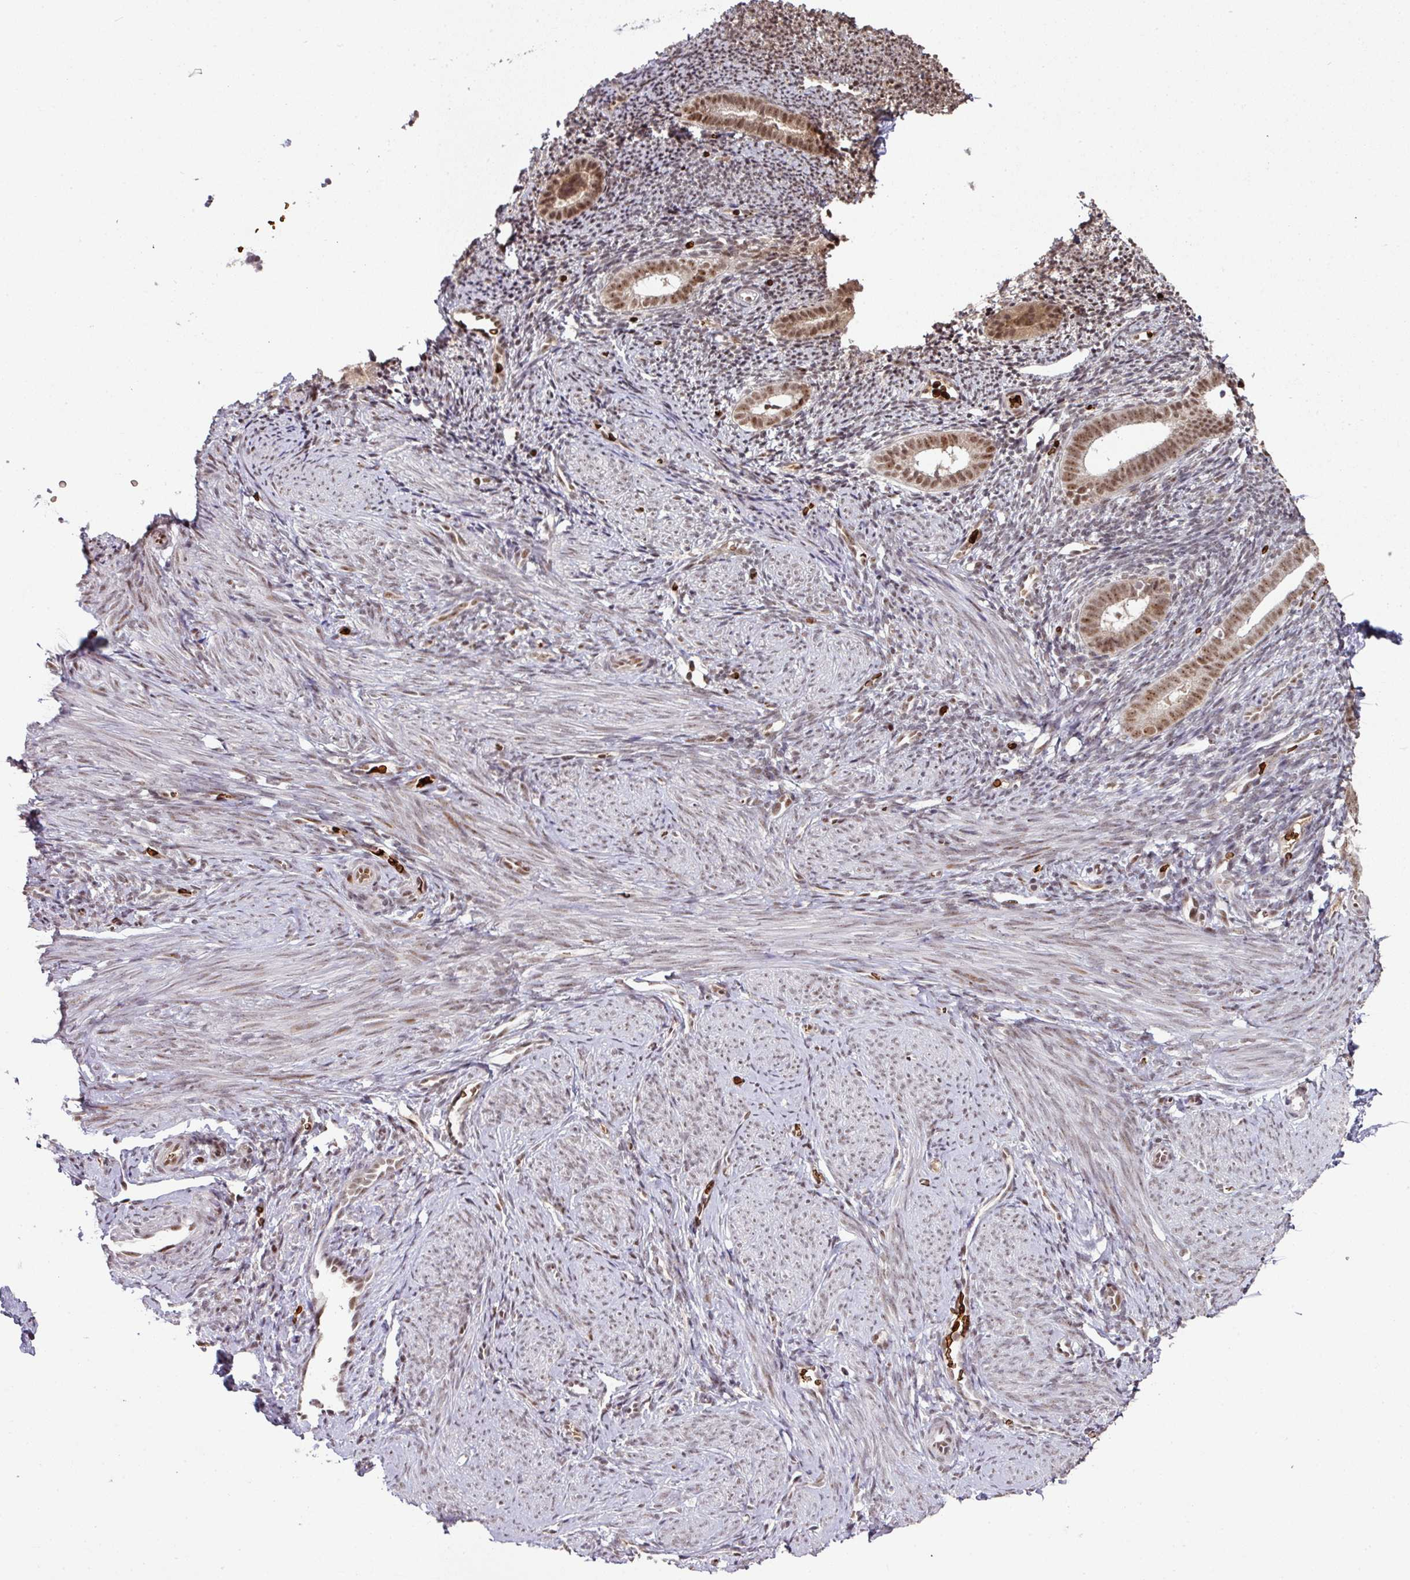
{"staining": {"intensity": "weak", "quantity": "25%-75%", "location": "nuclear"}, "tissue": "endometrium", "cell_type": "Cells in endometrial stroma", "image_type": "normal", "snomed": [{"axis": "morphology", "description": "Normal tissue, NOS"}, {"axis": "topography", "description": "Endometrium"}], "caption": "Weak nuclear expression is seen in about 25%-75% of cells in endometrial stroma in normal endometrium. (DAB = brown stain, brightfield microscopy at high magnification).", "gene": "NEIL1", "patient": {"sex": "female", "age": 39}}